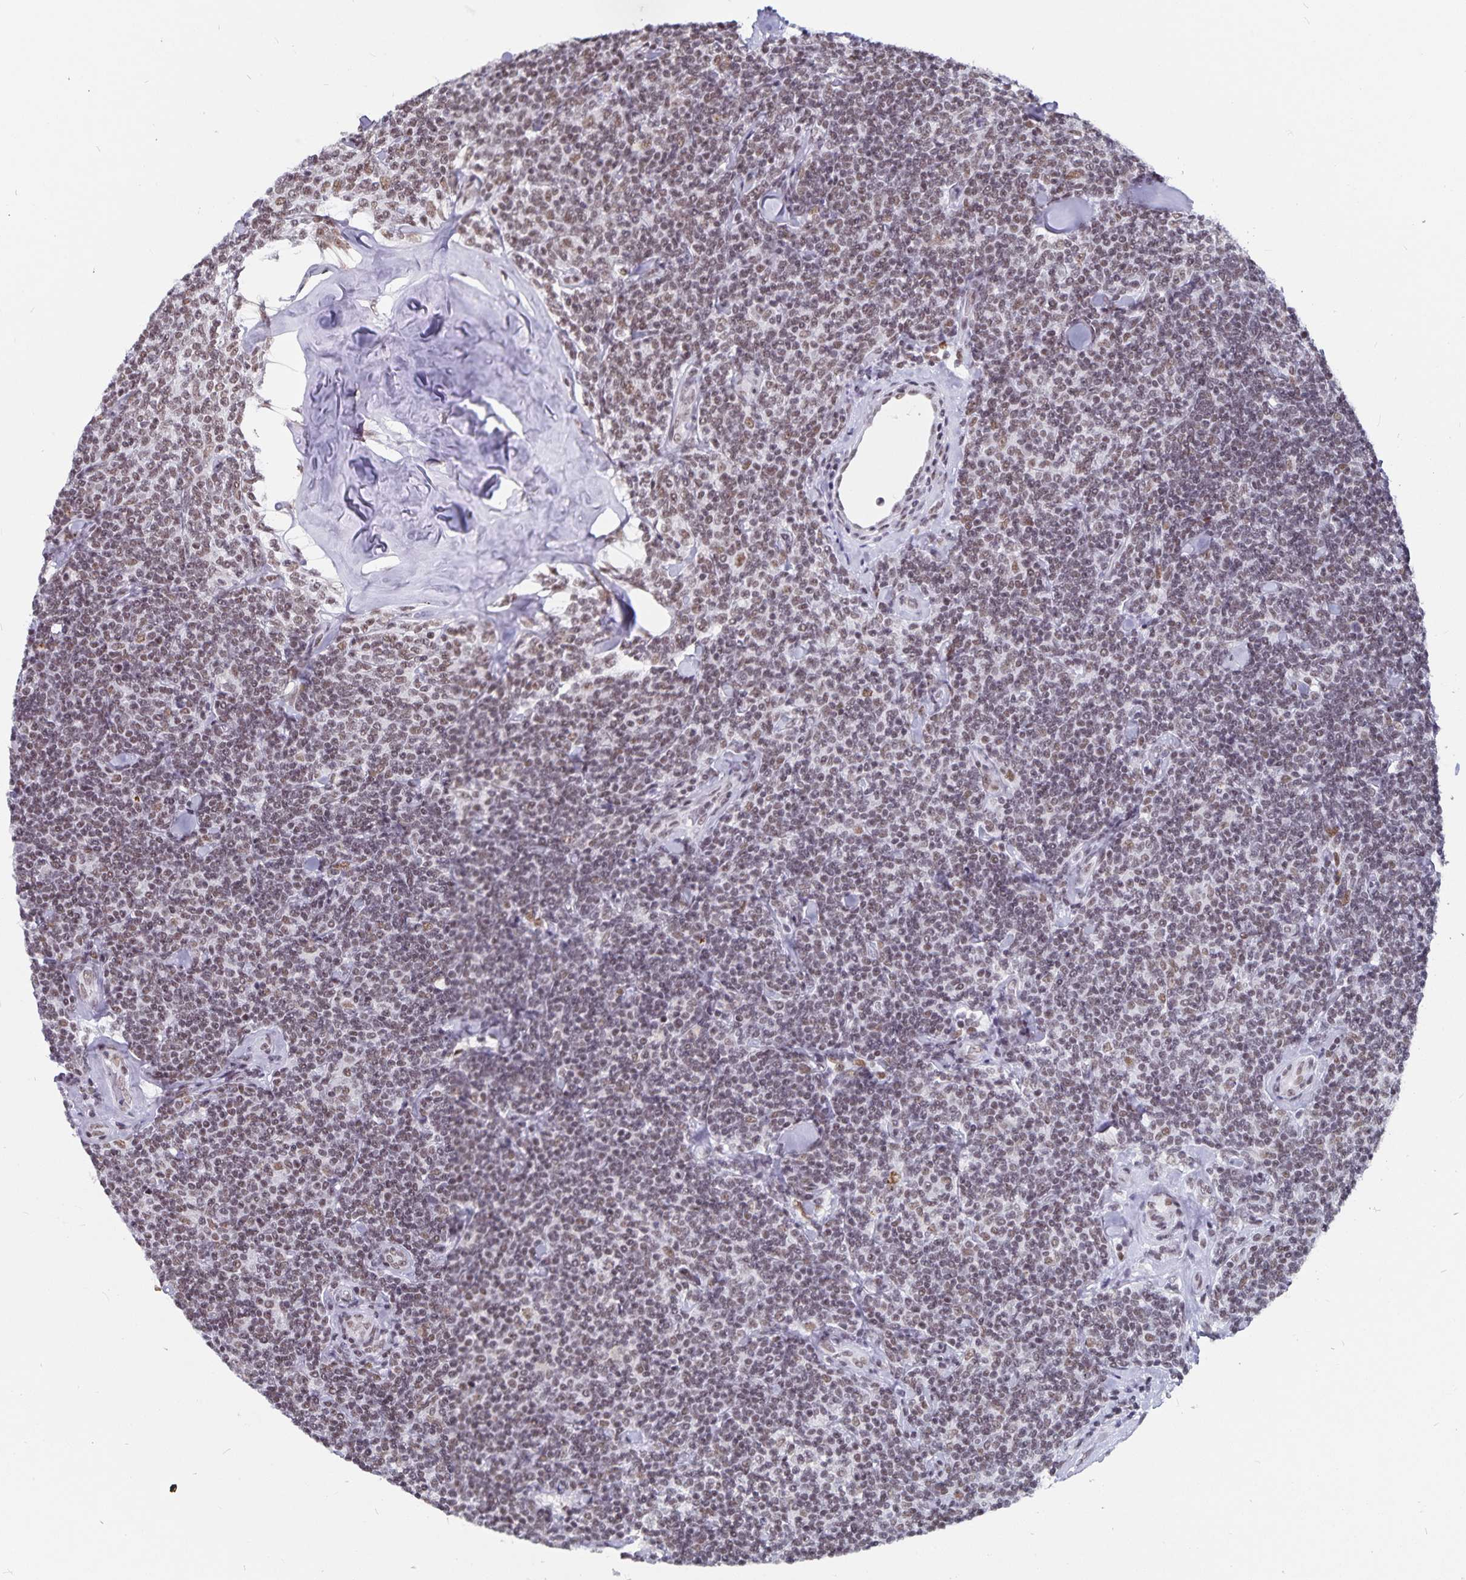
{"staining": {"intensity": "weak", "quantity": ">75%", "location": "nuclear"}, "tissue": "lymphoma", "cell_type": "Tumor cells", "image_type": "cancer", "snomed": [{"axis": "morphology", "description": "Malignant lymphoma, non-Hodgkin's type, Low grade"}, {"axis": "topography", "description": "Lymph node"}], "caption": "Immunohistochemistry (IHC) of human lymphoma demonstrates low levels of weak nuclear expression in about >75% of tumor cells.", "gene": "PBX2", "patient": {"sex": "female", "age": 56}}